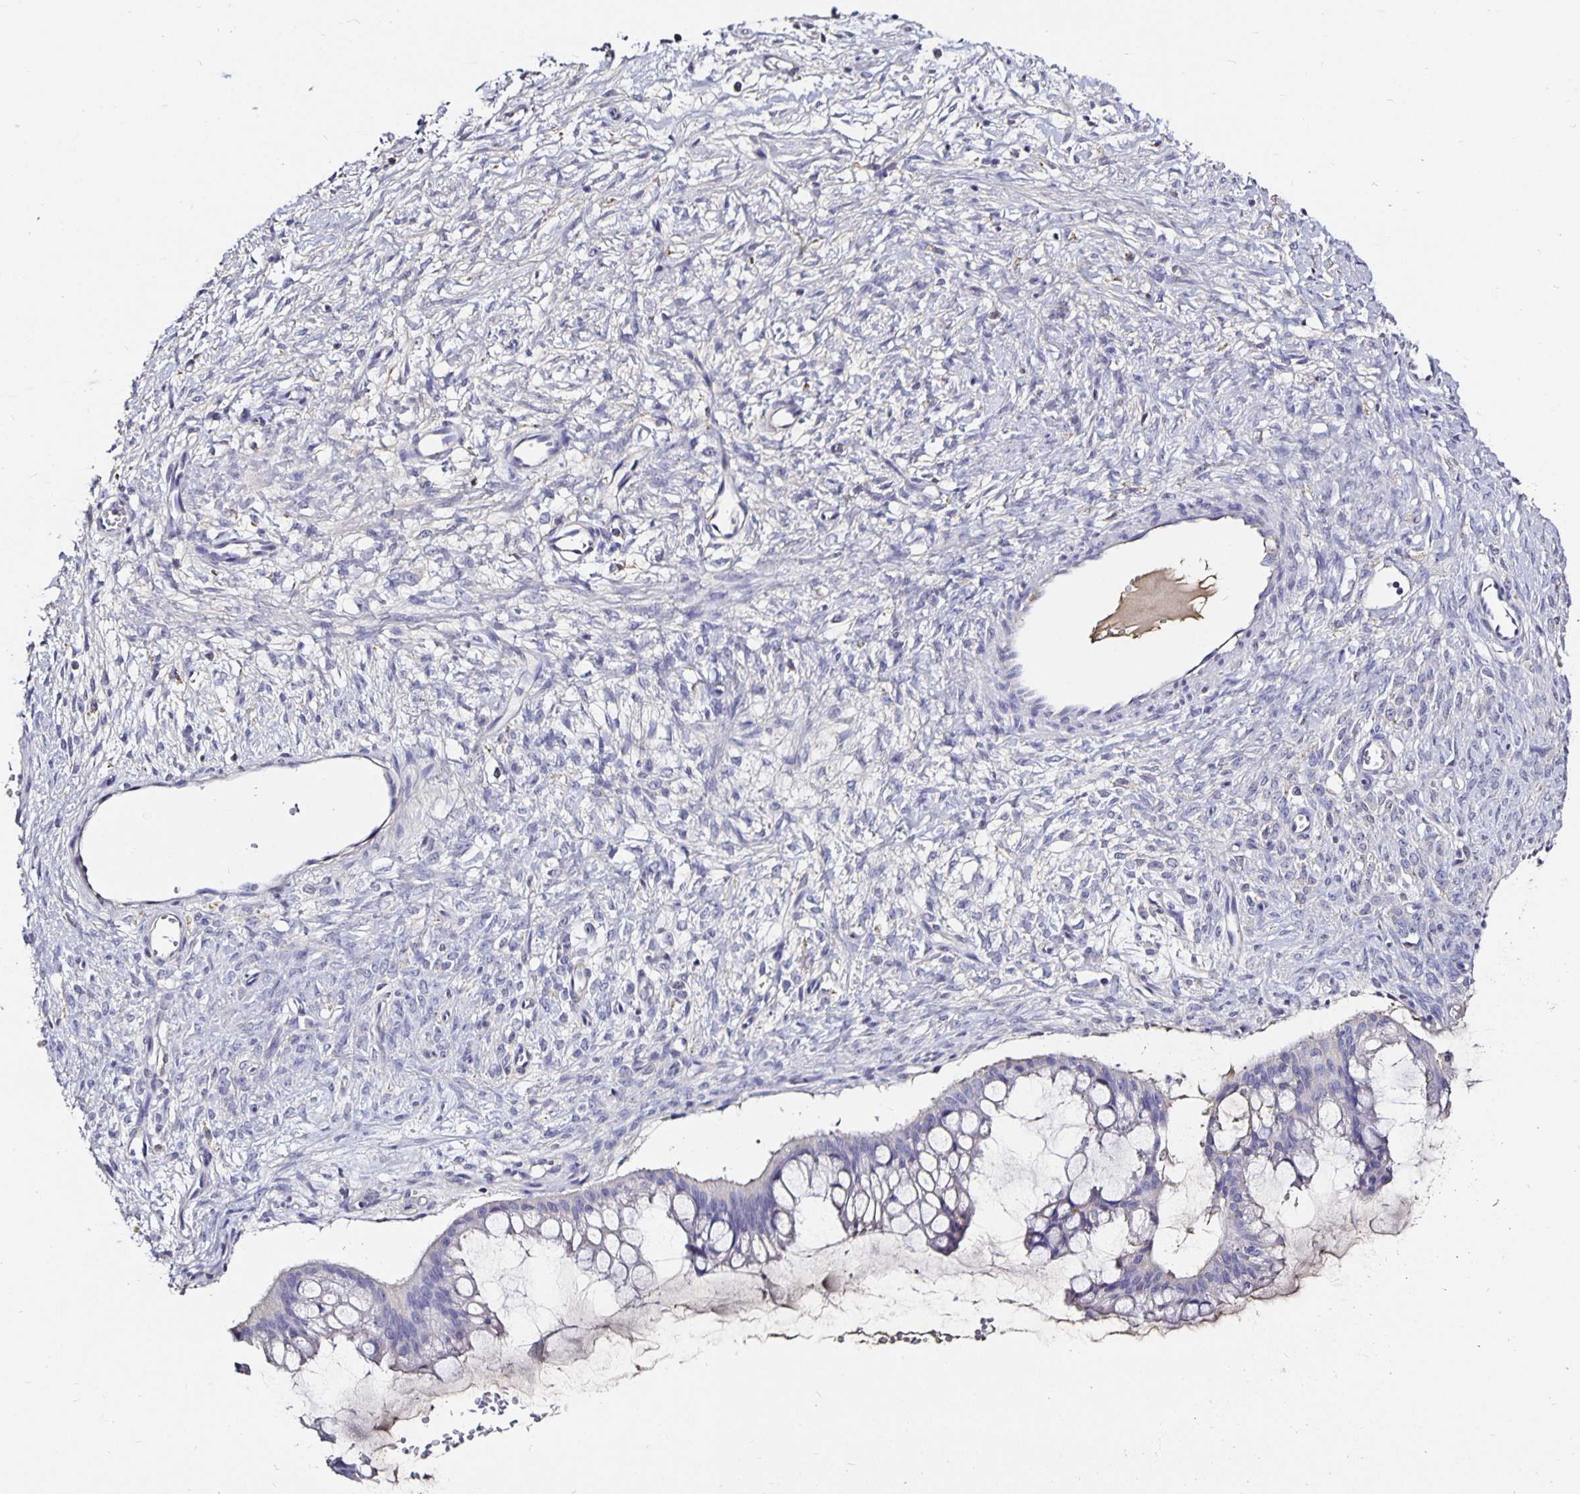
{"staining": {"intensity": "negative", "quantity": "none", "location": "none"}, "tissue": "ovarian cancer", "cell_type": "Tumor cells", "image_type": "cancer", "snomed": [{"axis": "morphology", "description": "Cystadenocarcinoma, mucinous, NOS"}, {"axis": "topography", "description": "Ovary"}], "caption": "This is an immunohistochemistry (IHC) histopathology image of ovarian mucinous cystadenocarcinoma. There is no staining in tumor cells.", "gene": "TTR", "patient": {"sex": "female", "age": 73}}